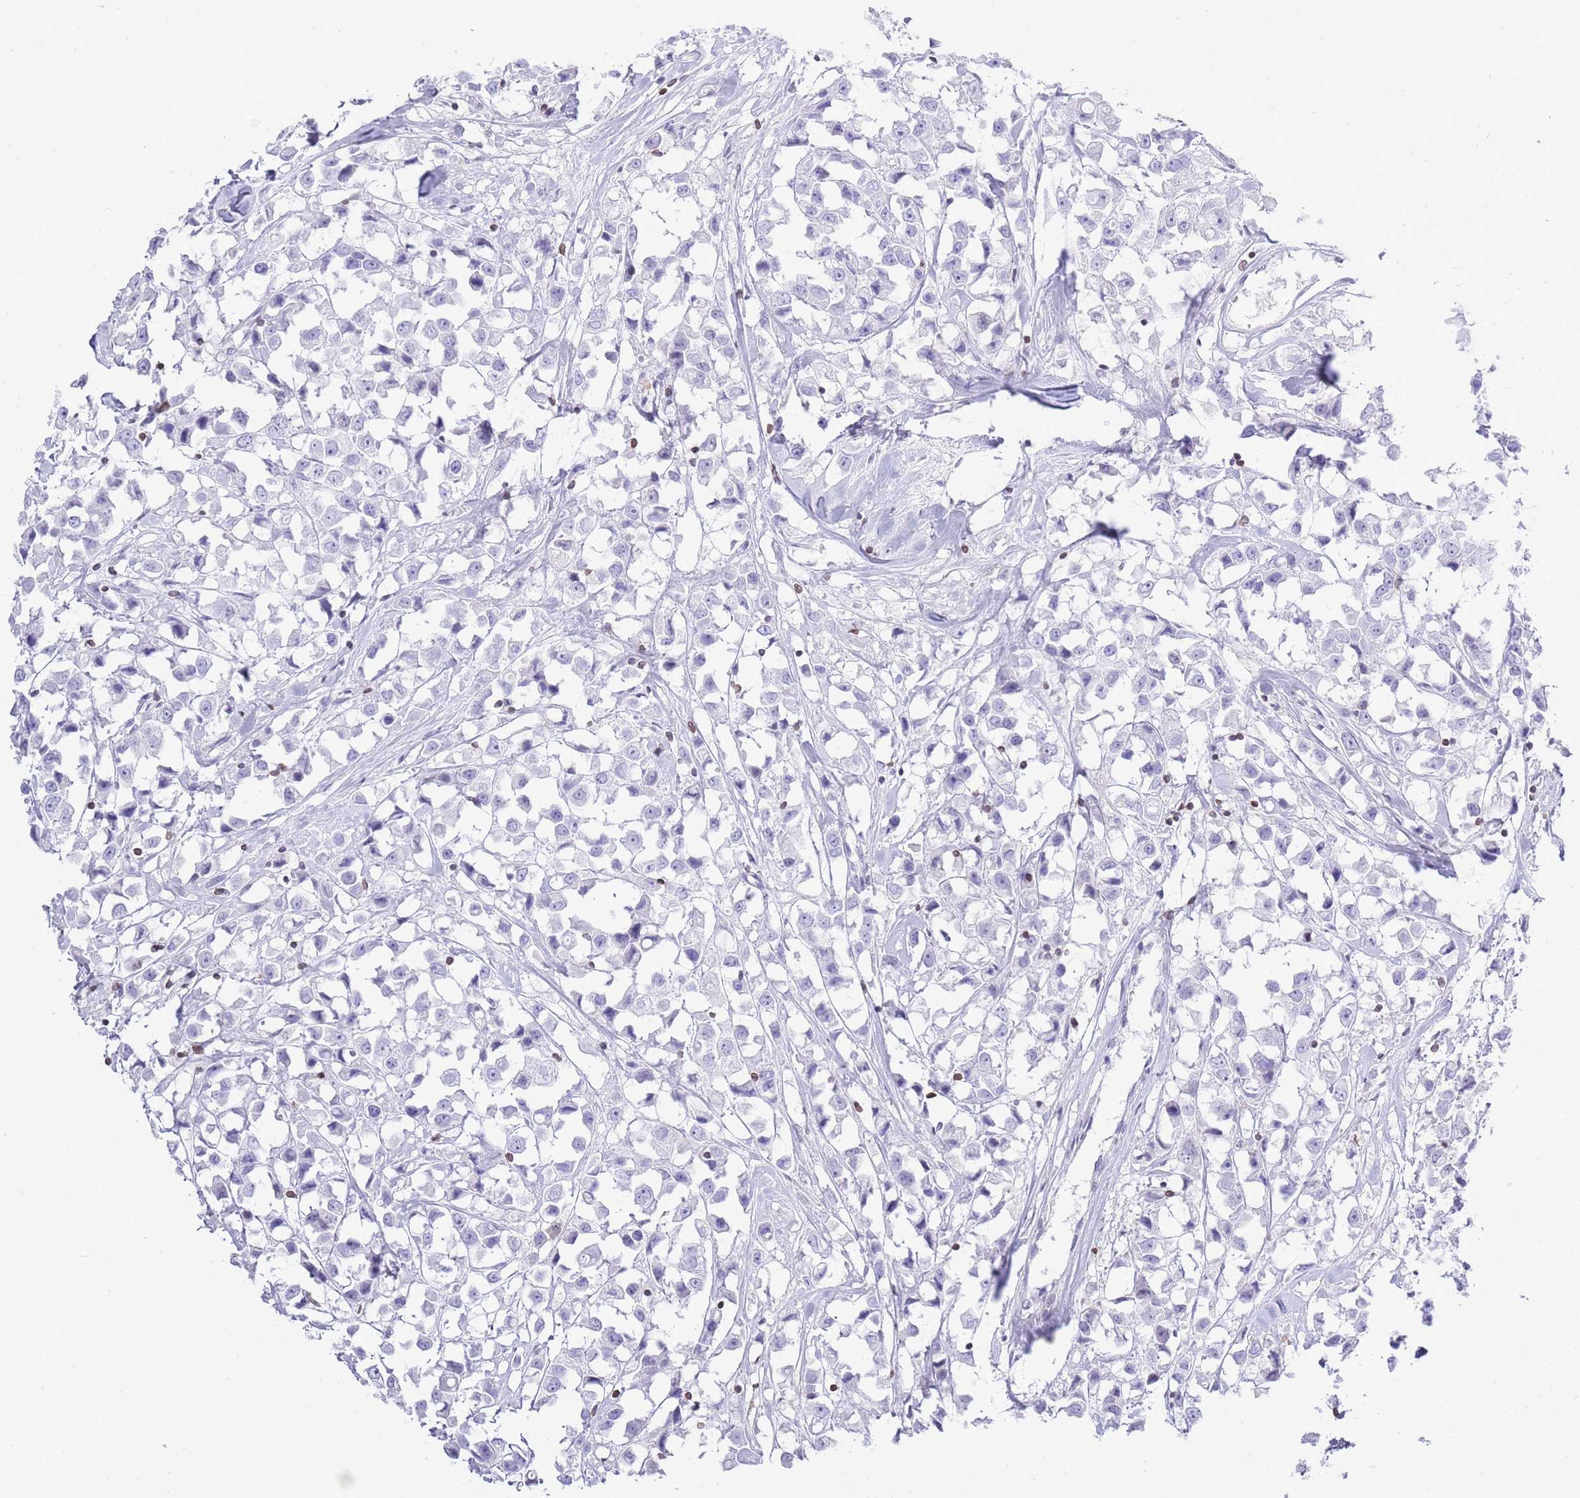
{"staining": {"intensity": "negative", "quantity": "none", "location": "none"}, "tissue": "breast cancer", "cell_type": "Tumor cells", "image_type": "cancer", "snomed": [{"axis": "morphology", "description": "Duct carcinoma"}, {"axis": "topography", "description": "Breast"}], "caption": "Human breast cancer stained for a protein using IHC demonstrates no expression in tumor cells.", "gene": "LBR", "patient": {"sex": "female", "age": 61}}